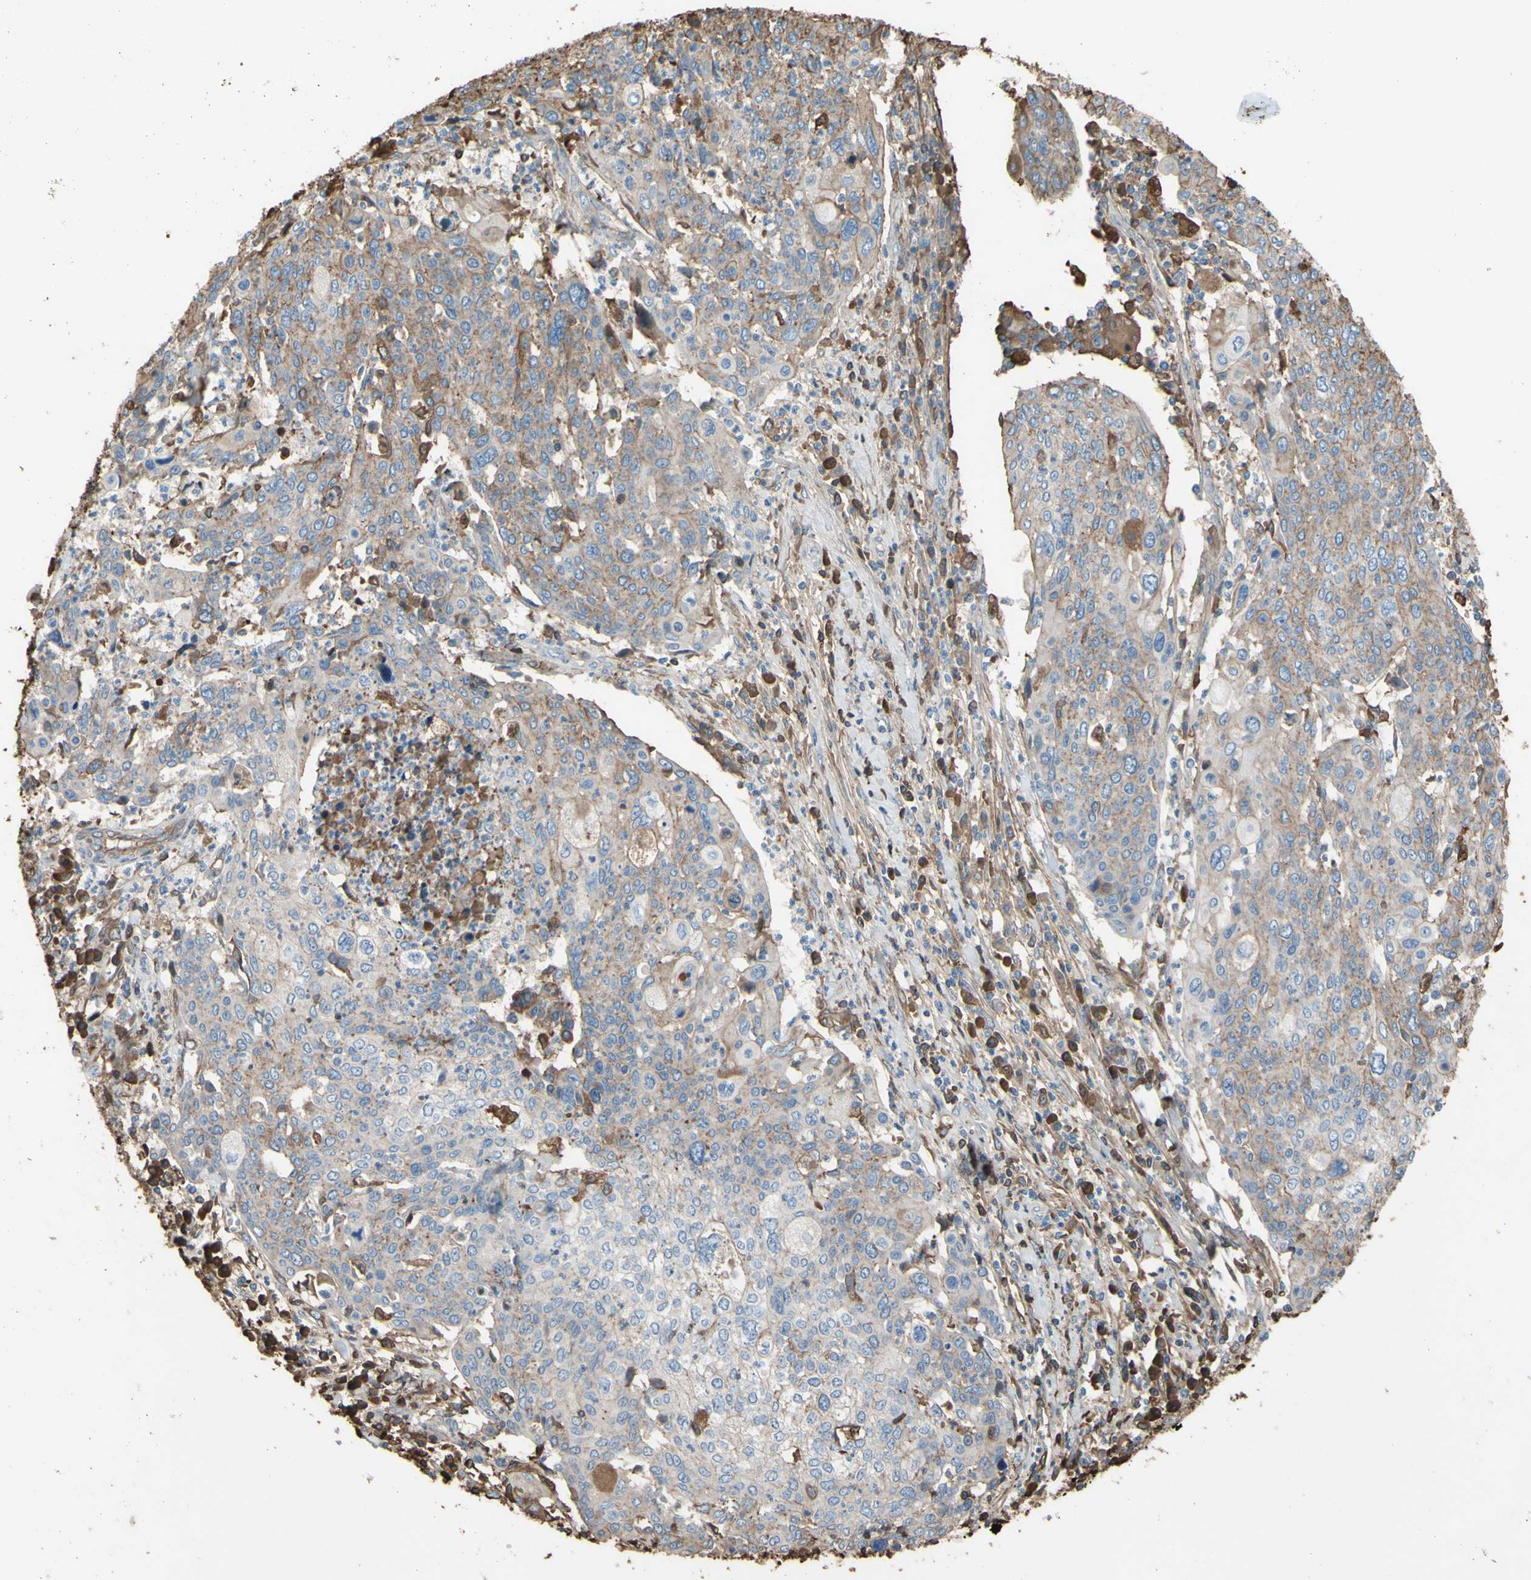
{"staining": {"intensity": "weak", "quantity": "25%-75%", "location": "cytoplasmic/membranous"}, "tissue": "cervical cancer", "cell_type": "Tumor cells", "image_type": "cancer", "snomed": [{"axis": "morphology", "description": "Squamous cell carcinoma, NOS"}, {"axis": "topography", "description": "Cervix"}], "caption": "Protein expression analysis of cervical squamous cell carcinoma displays weak cytoplasmic/membranous positivity in approximately 25%-75% of tumor cells.", "gene": "PTGDS", "patient": {"sex": "female", "age": 40}}